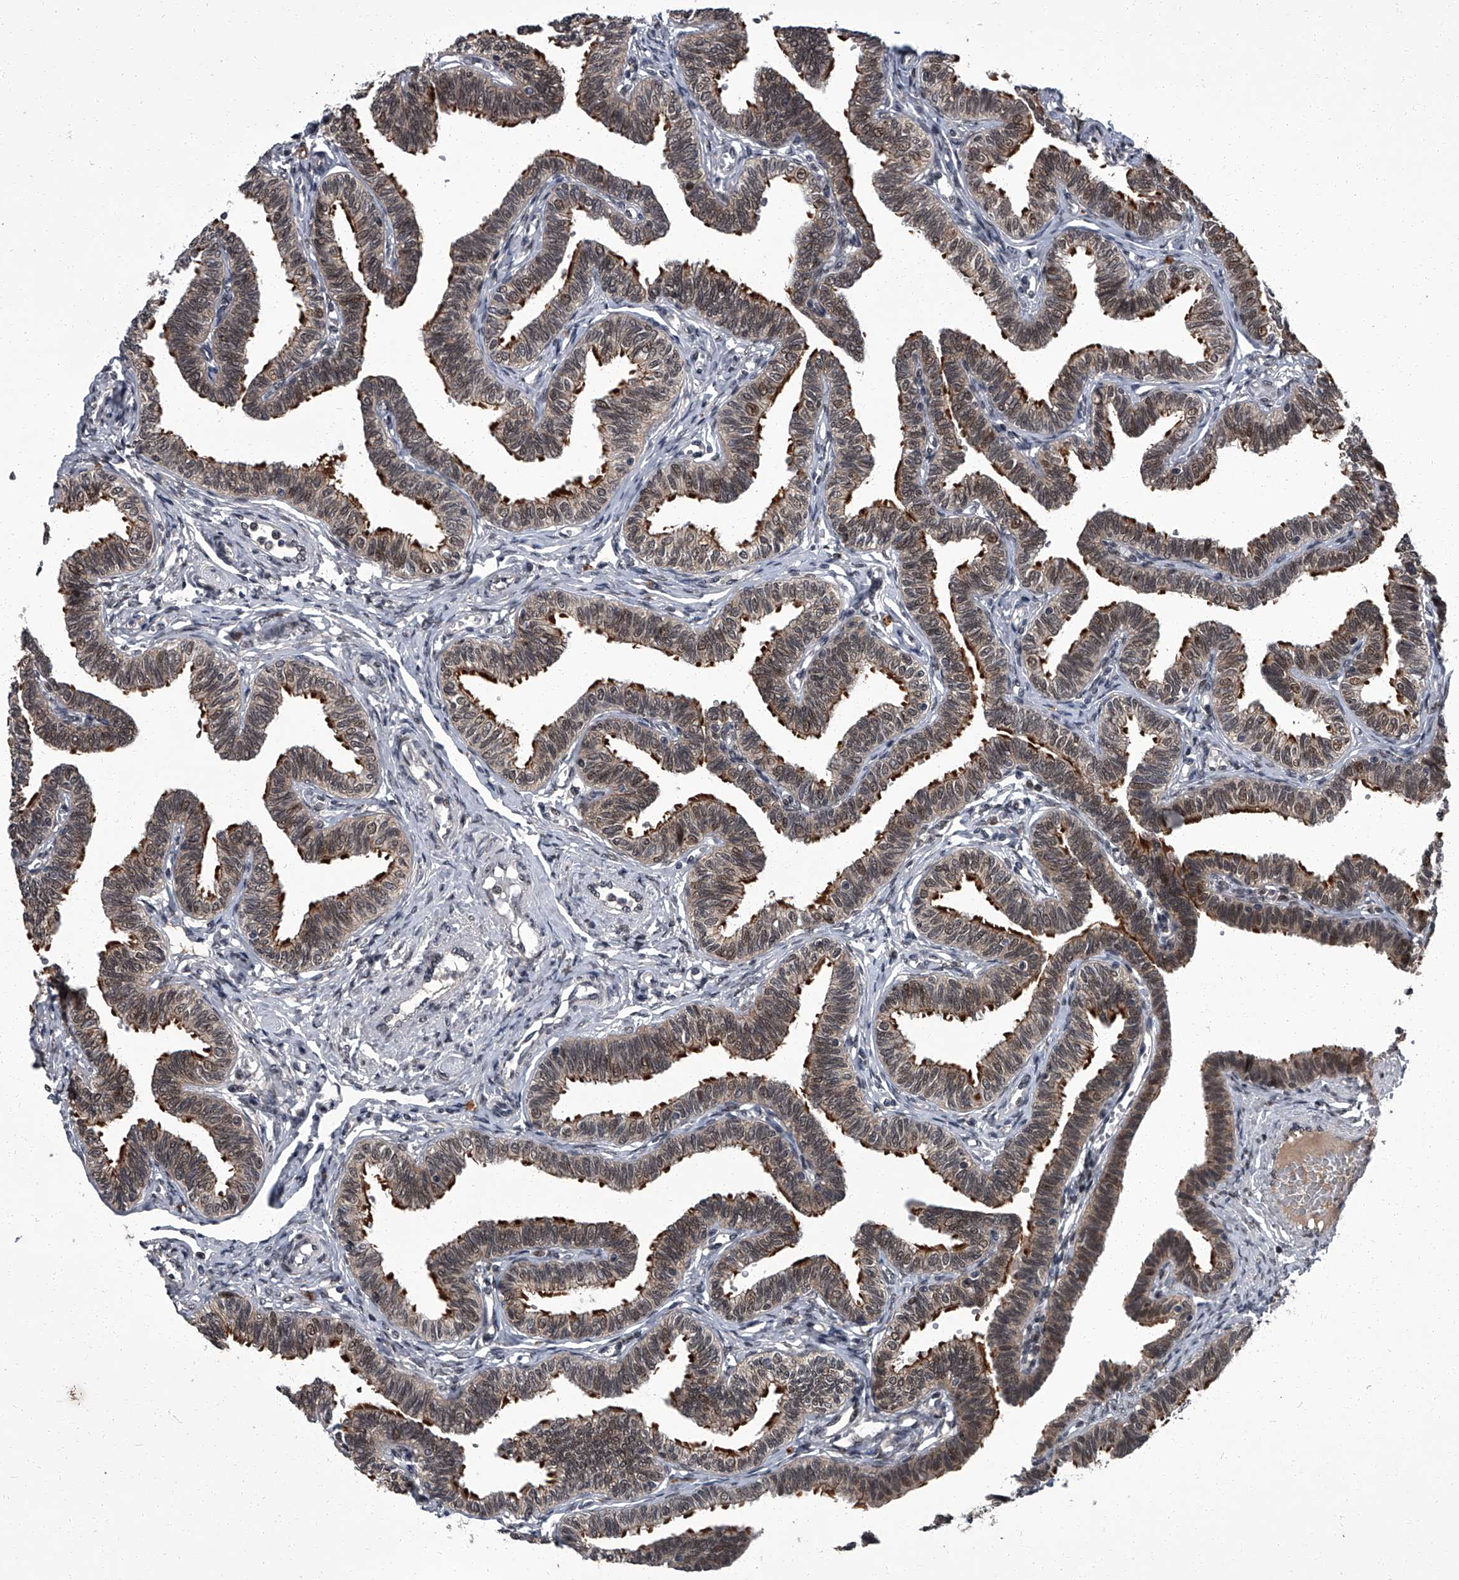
{"staining": {"intensity": "strong", "quantity": "25%-75%", "location": "cytoplasmic/membranous,nuclear"}, "tissue": "fallopian tube", "cell_type": "Glandular cells", "image_type": "normal", "snomed": [{"axis": "morphology", "description": "Normal tissue, NOS"}, {"axis": "topography", "description": "Fallopian tube"}, {"axis": "topography", "description": "Ovary"}], "caption": "Immunohistochemical staining of normal human fallopian tube reveals 25%-75% levels of strong cytoplasmic/membranous,nuclear protein staining in about 25%-75% of glandular cells.", "gene": "ZNF518B", "patient": {"sex": "female", "age": 23}}